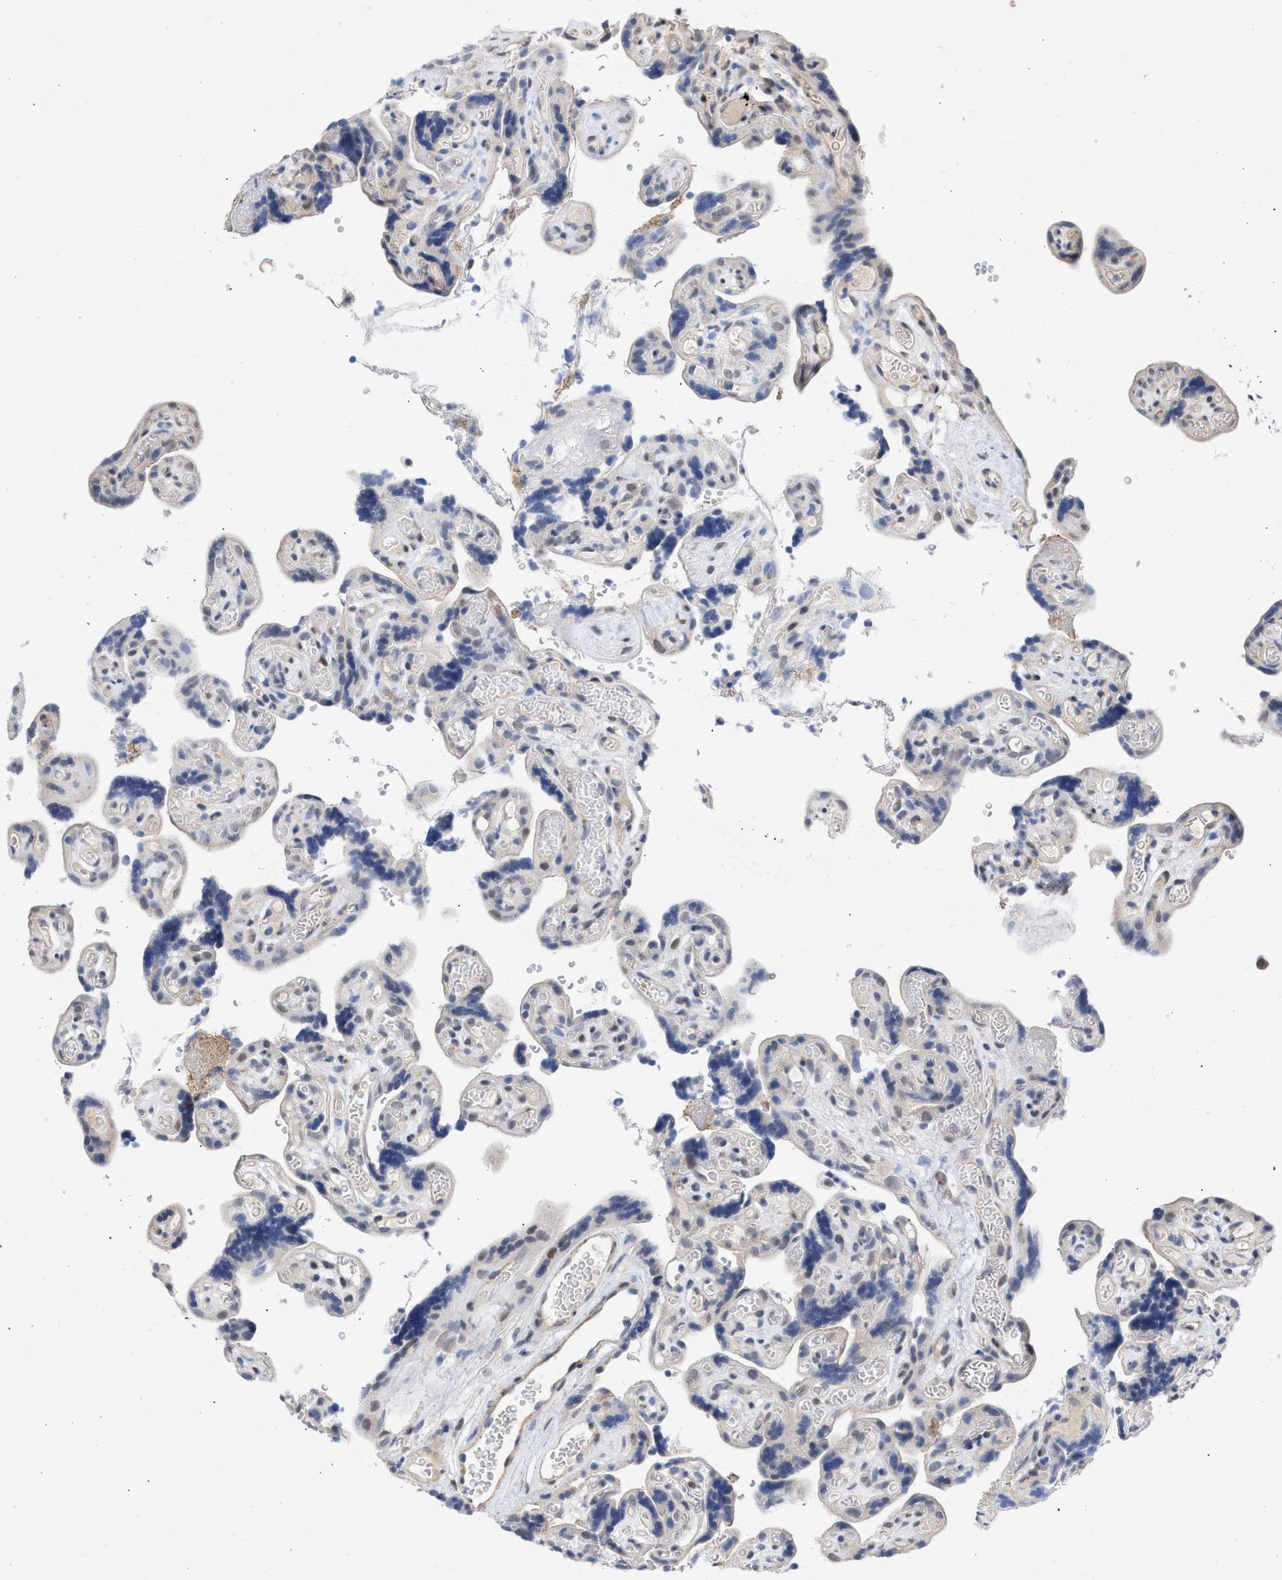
{"staining": {"intensity": "weak", "quantity": "25%-75%", "location": "cytoplasmic/membranous,nuclear"}, "tissue": "placenta", "cell_type": "Decidual cells", "image_type": "normal", "snomed": [{"axis": "morphology", "description": "Normal tissue, NOS"}, {"axis": "topography", "description": "Placenta"}], "caption": "High-magnification brightfield microscopy of unremarkable placenta stained with DAB (brown) and counterstained with hematoxylin (blue). decidual cells exhibit weak cytoplasmic/membranous,nuclear staining is appreciated in approximately25%-75% of cells. Using DAB (3,3'-diaminobenzidine) (brown) and hematoxylin (blue) stains, captured at high magnification using brightfield microscopy.", "gene": "THRA", "patient": {"sex": "female", "age": 30}}